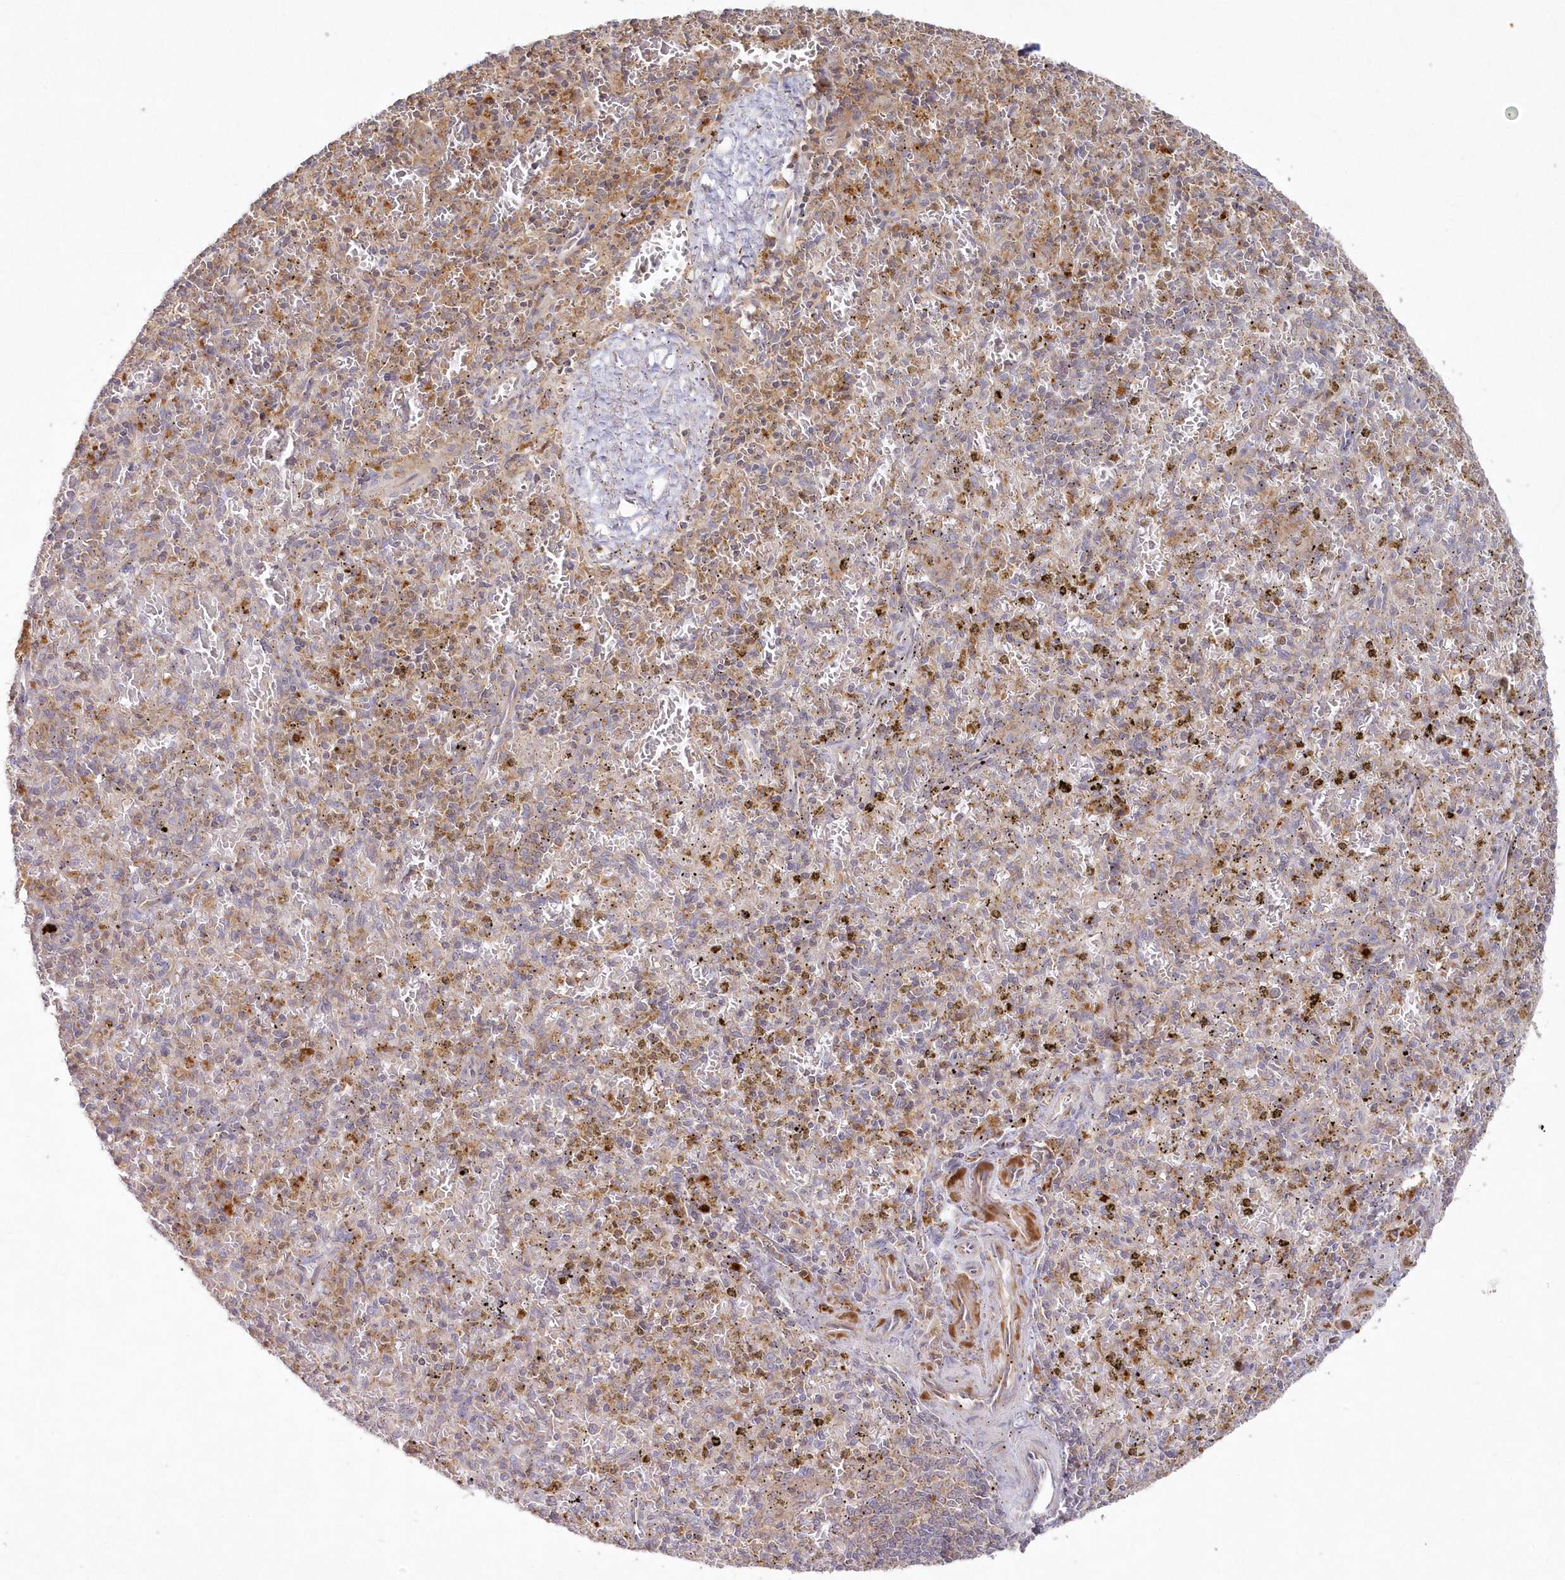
{"staining": {"intensity": "moderate", "quantity": "<25%", "location": "cytoplasmic/membranous"}, "tissue": "spleen", "cell_type": "Cells in red pulp", "image_type": "normal", "snomed": [{"axis": "morphology", "description": "Normal tissue, NOS"}, {"axis": "topography", "description": "Spleen"}], "caption": "This is a photomicrograph of immunohistochemistry (IHC) staining of benign spleen, which shows moderate positivity in the cytoplasmic/membranous of cells in red pulp.", "gene": "ARSB", "patient": {"sex": "male", "age": 72}}